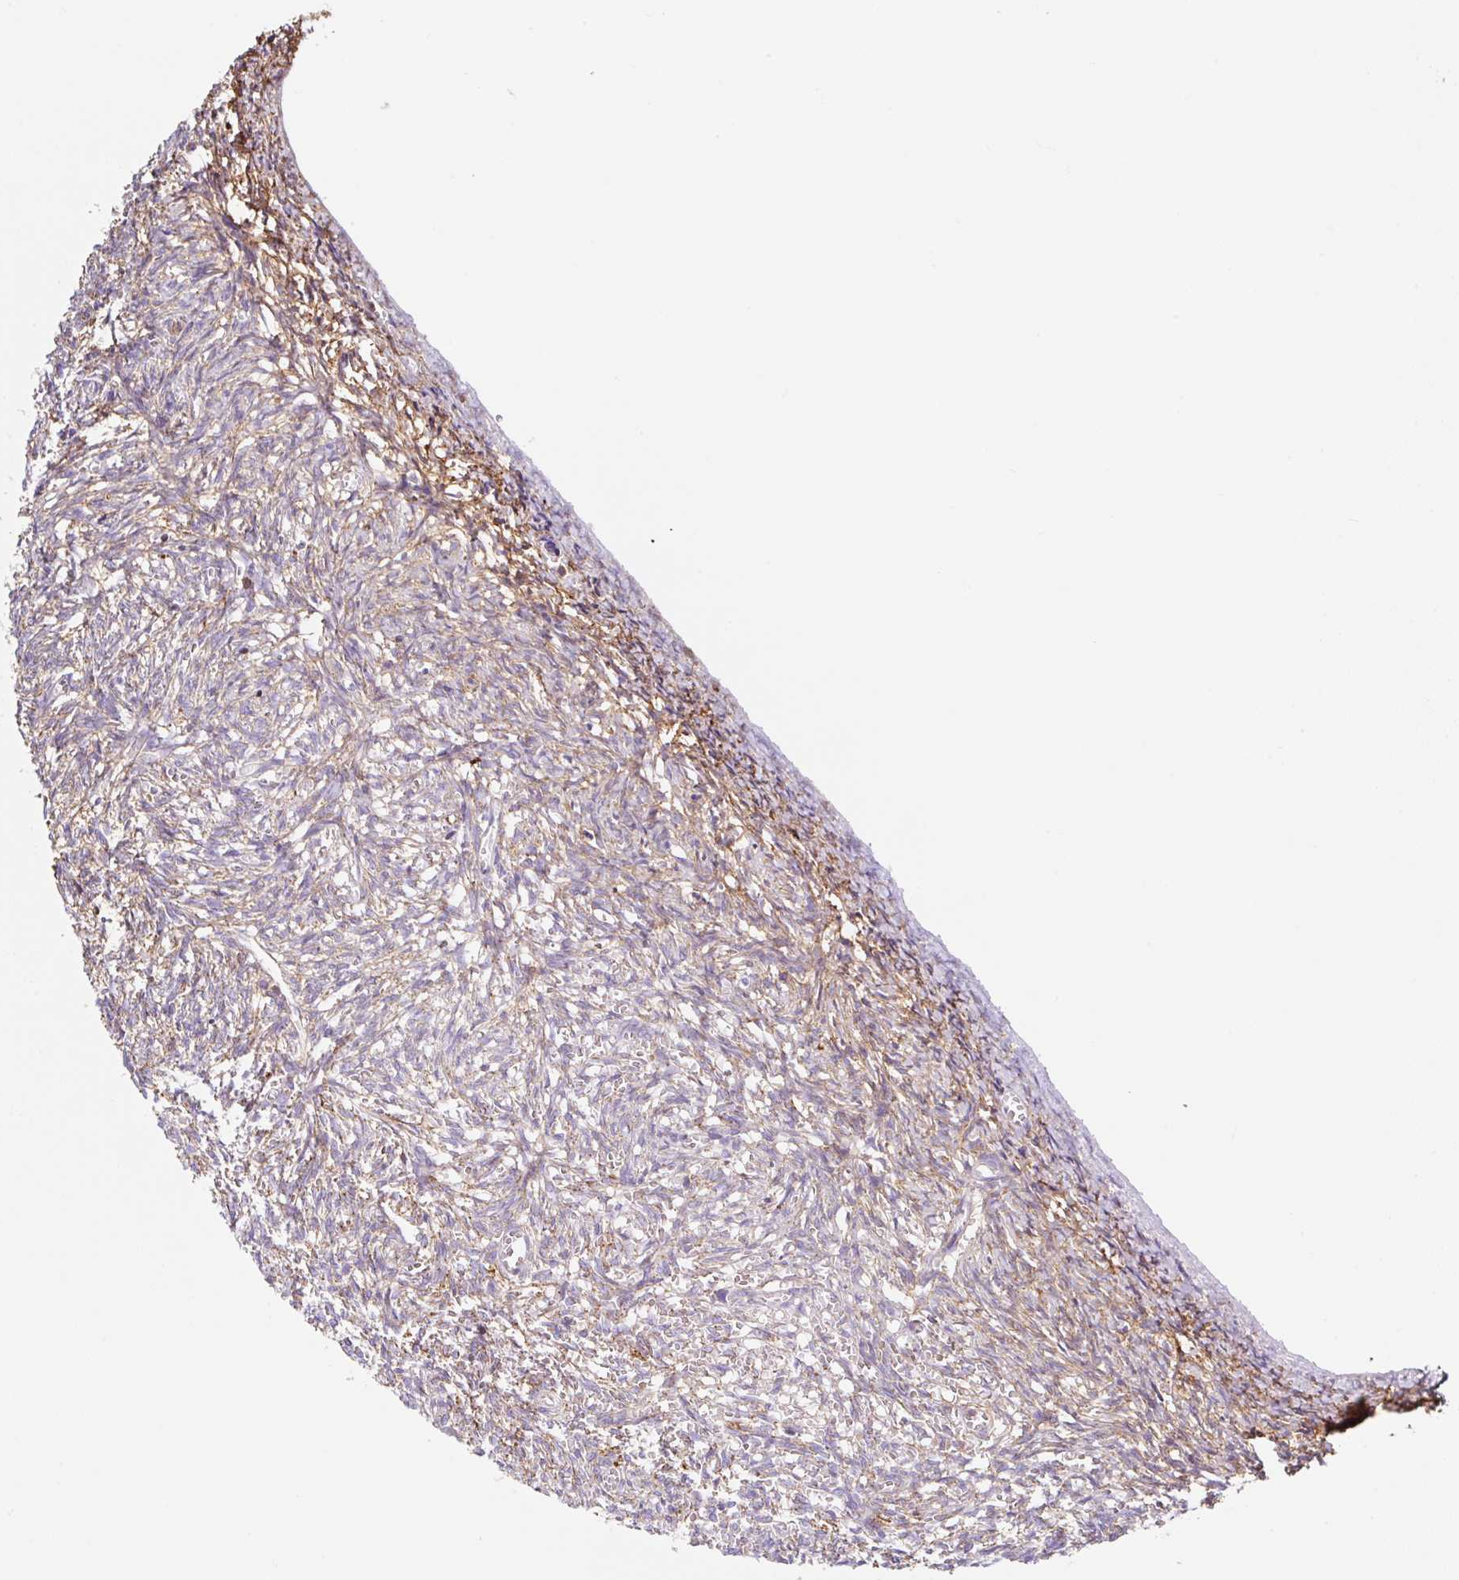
{"staining": {"intensity": "weak", "quantity": "25%-75%", "location": "cytoplasmic/membranous"}, "tissue": "ovary", "cell_type": "Ovarian stroma cells", "image_type": "normal", "snomed": [{"axis": "morphology", "description": "Normal tissue, NOS"}, {"axis": "topography", "description": "Ovary"}], "caption": "The immunohistochemical stain shows weak cytoplasmic/membranous positivity in ovarian stroma cells of normal ovary.", "gene": "MTTP", "patient": {"sex": "female", "age": 67}}